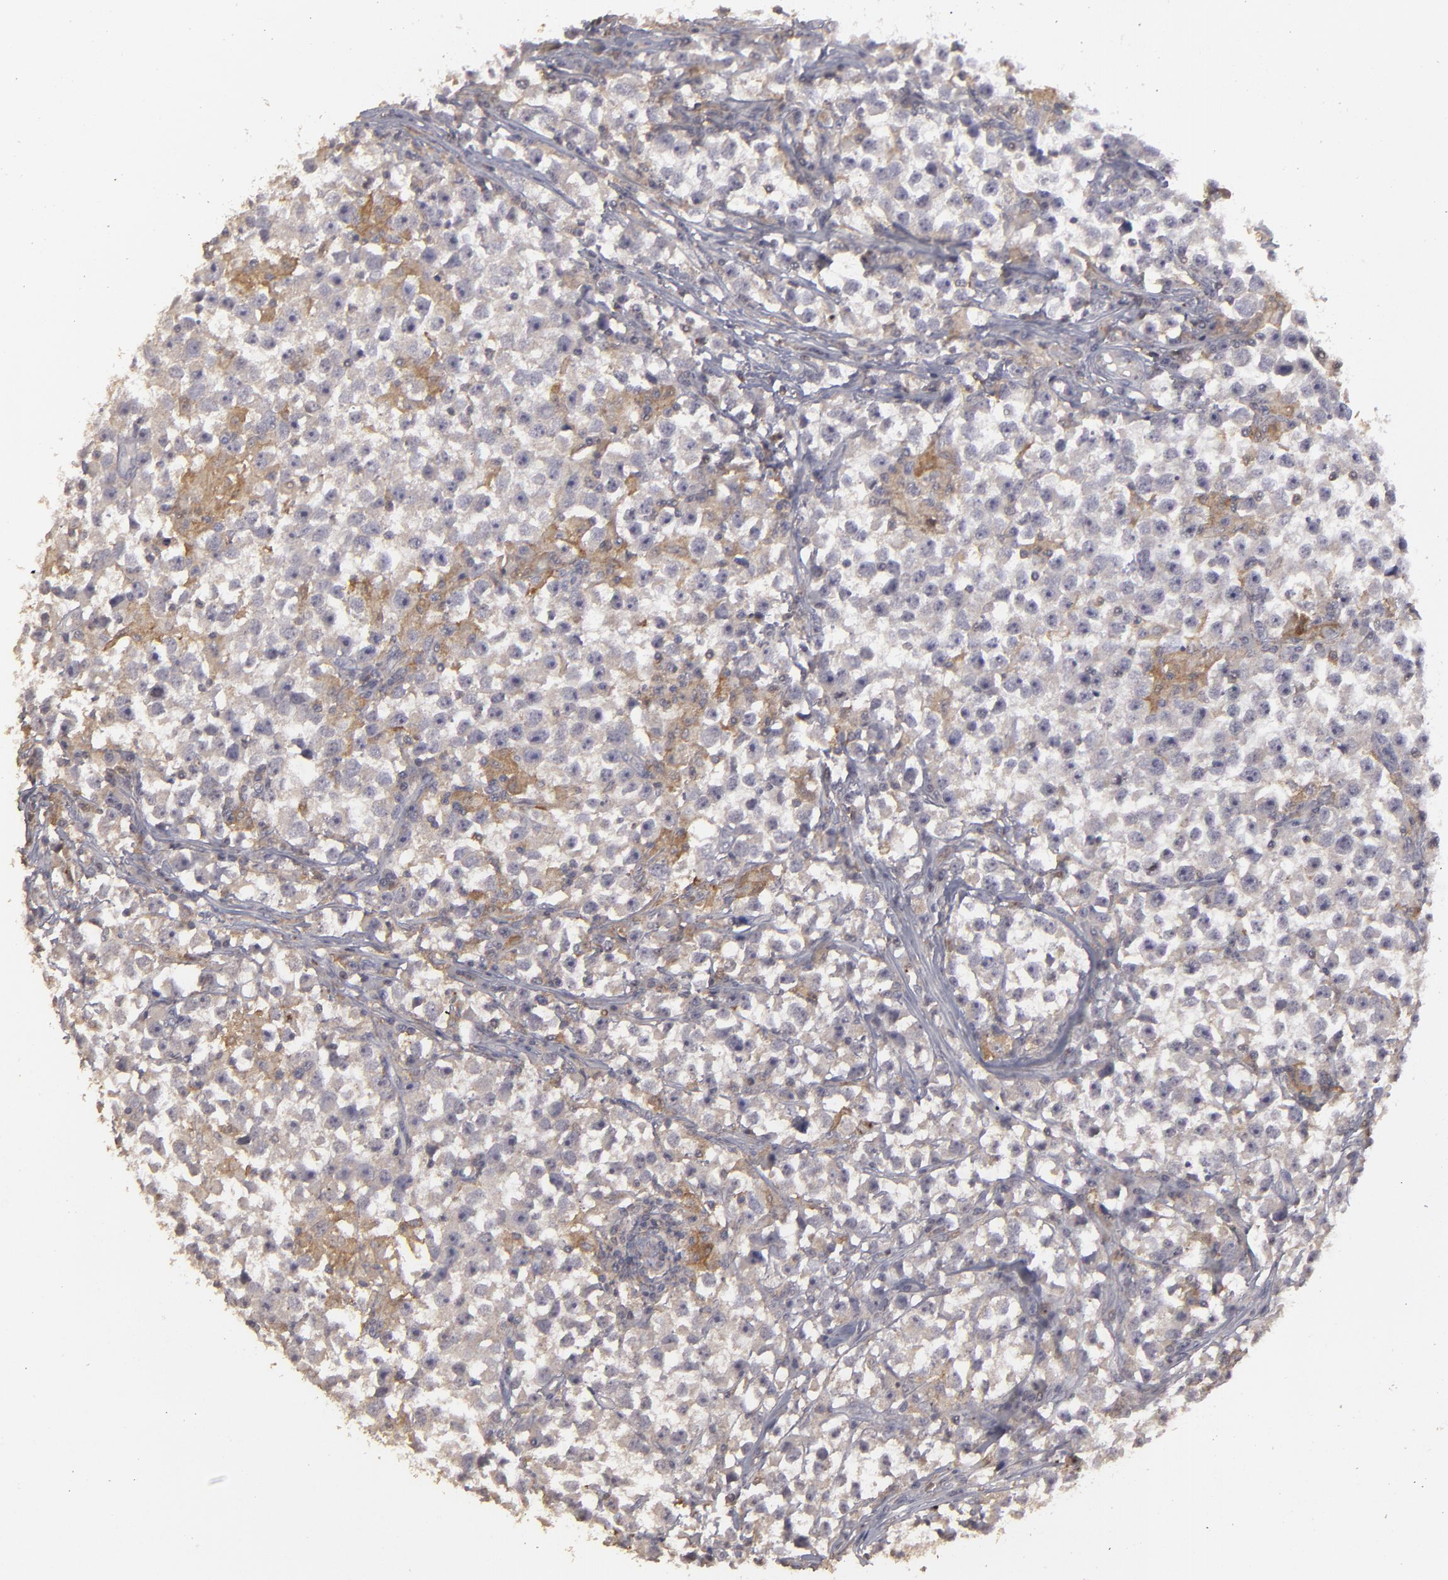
{"staining": {"intensity": "weak", "quantity": "<25%", "location": "cytoplasmic/membranous"}, "tissue": "testis cancer", "cell_type": "Tumor cells", "image_type": "cancer", "snomed": [{"axis": "morphology", "description": "Seminoma, NOS"}, {"axis": "topography", "description": "Testis"}], "caption": "Immunohistochemistry histopathology image of neoplastic tissue: human seminoma (testis) stained with DAB (3,3'-diaminobenzidine) shows no significant protein expression in tumor cells.", "gene": "SEMA3G", "patient": {"sex": "male", "age": 33}}